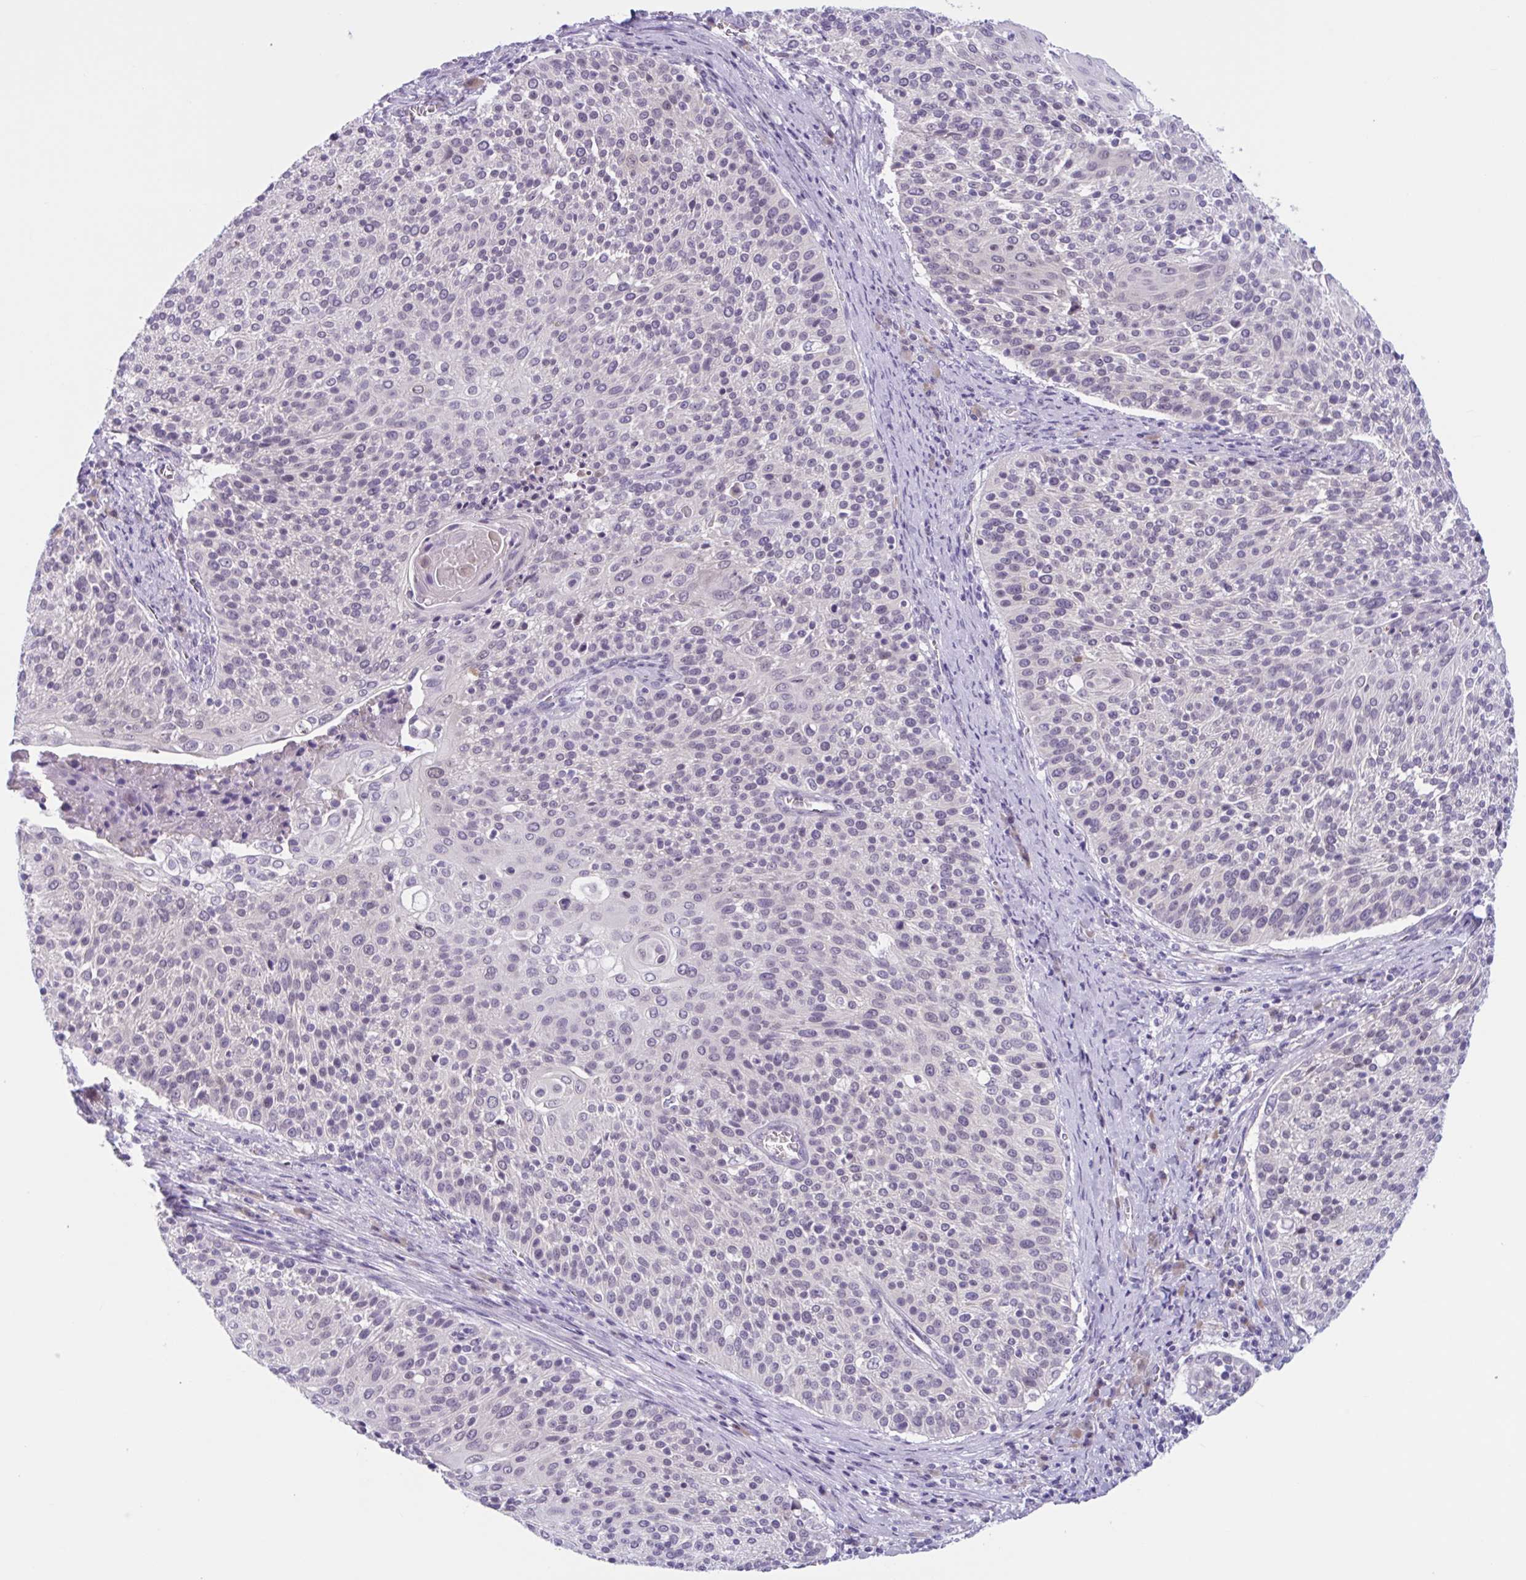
{"staining": {"intensity": "negative", "quantity": "none", "location": "none"}, "tissue": "cervical cancer", "cell_type": "Tumor cells", "image_type": "cancer", "snomed": [{"axis": "morphology", "description": "Squamous cell carcinoma, NOS"}, {"axis": "topography", "description": "Cervix"}], "caption": "Protein analysis of cervical cancer reveals no significant expression in tumor cells.", "gene": "WNT9B", "patient": {"sex": "female", "age": 31}}